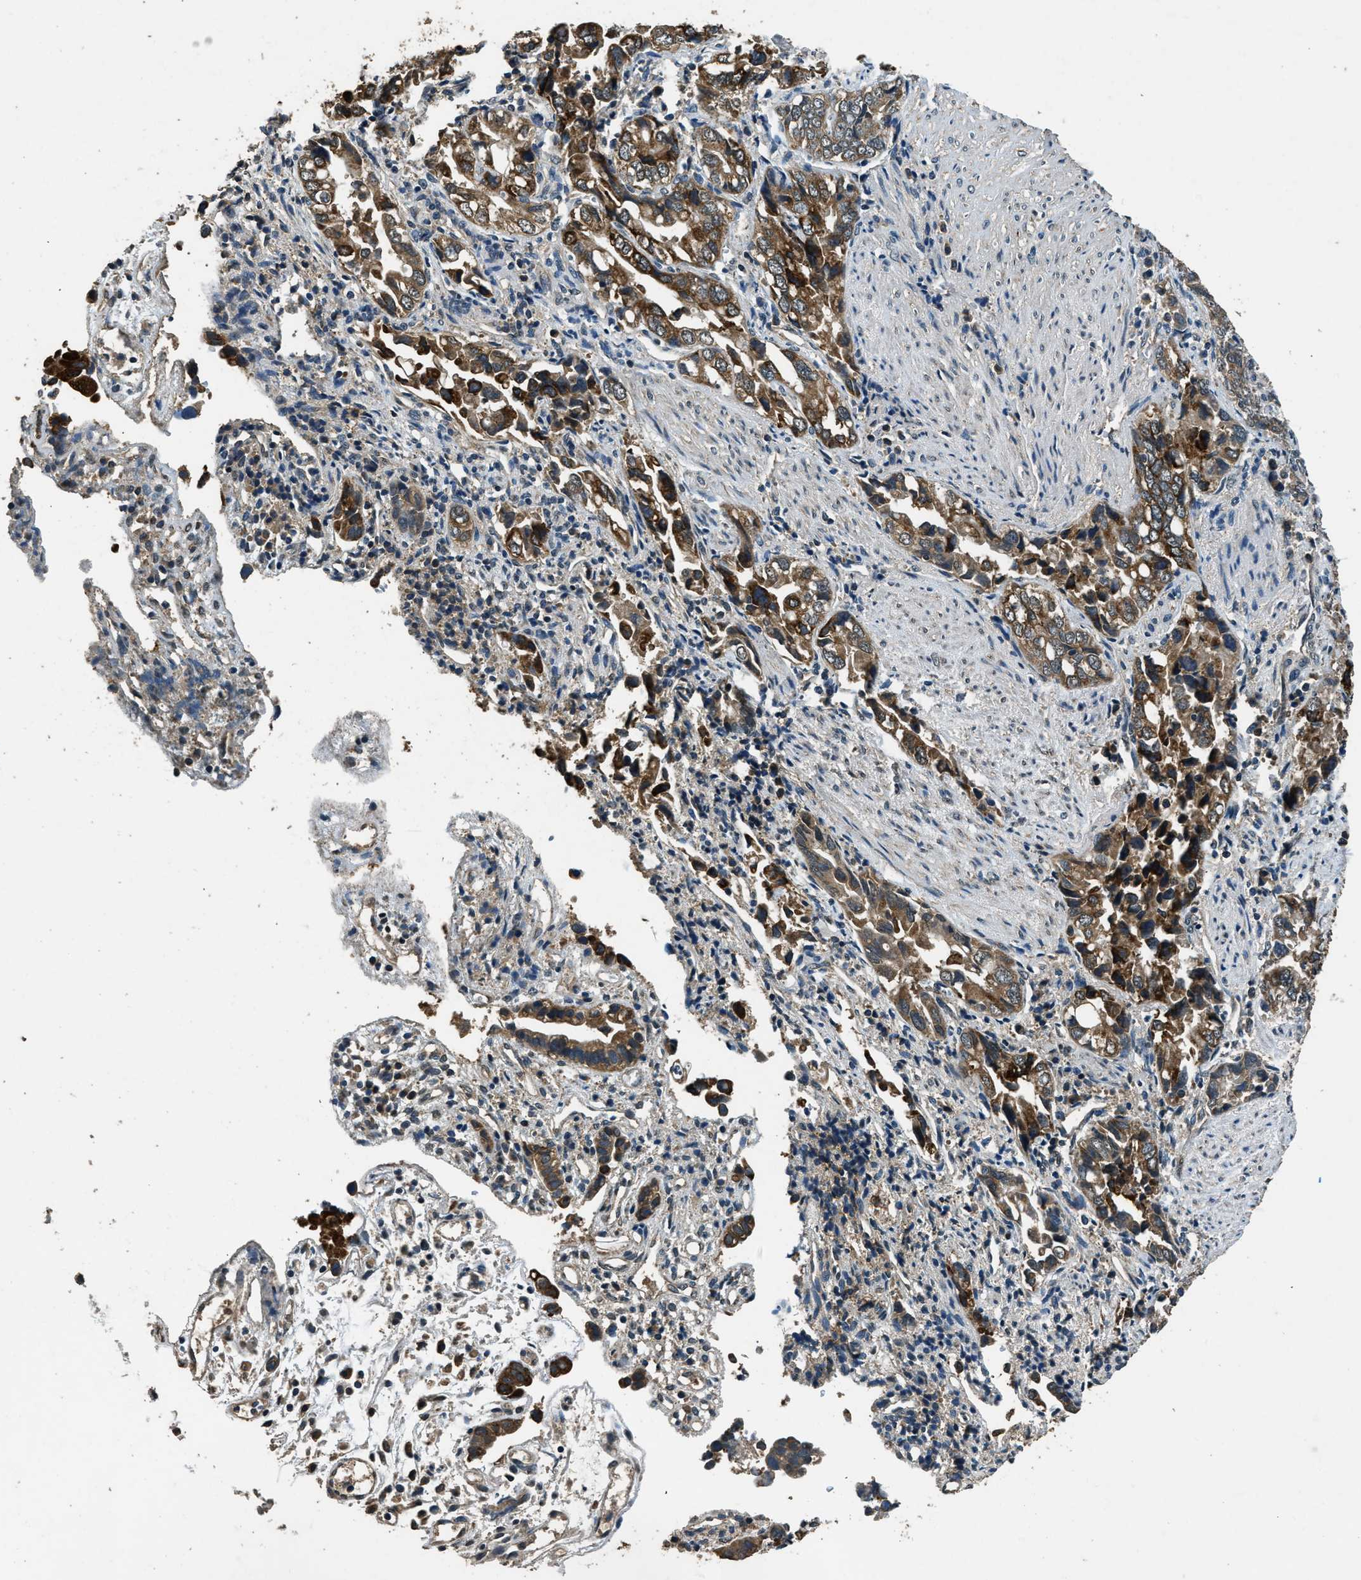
{"staining": {"intensity": "moderate", "quantity": ">75%", "location": "cytoplasmic/membranous"}, "tissue": "liver cancer", "cell_type": "Tumor cells", "image_type": "cancer", "snomed": [{"axis": "morphology", "description": "Cholangiocarcinoma"}, {"axis": "topography", "description": "Liver"}], "caption": "Liver cholangiocarcinoma tissue reveals moderate cytoplasmic/membranous staining in approximately >75% of tumor cells, visualized by immunohistochemistry.", "gene": "SALL3", "patient": {"sex": "female", "age": 79}}